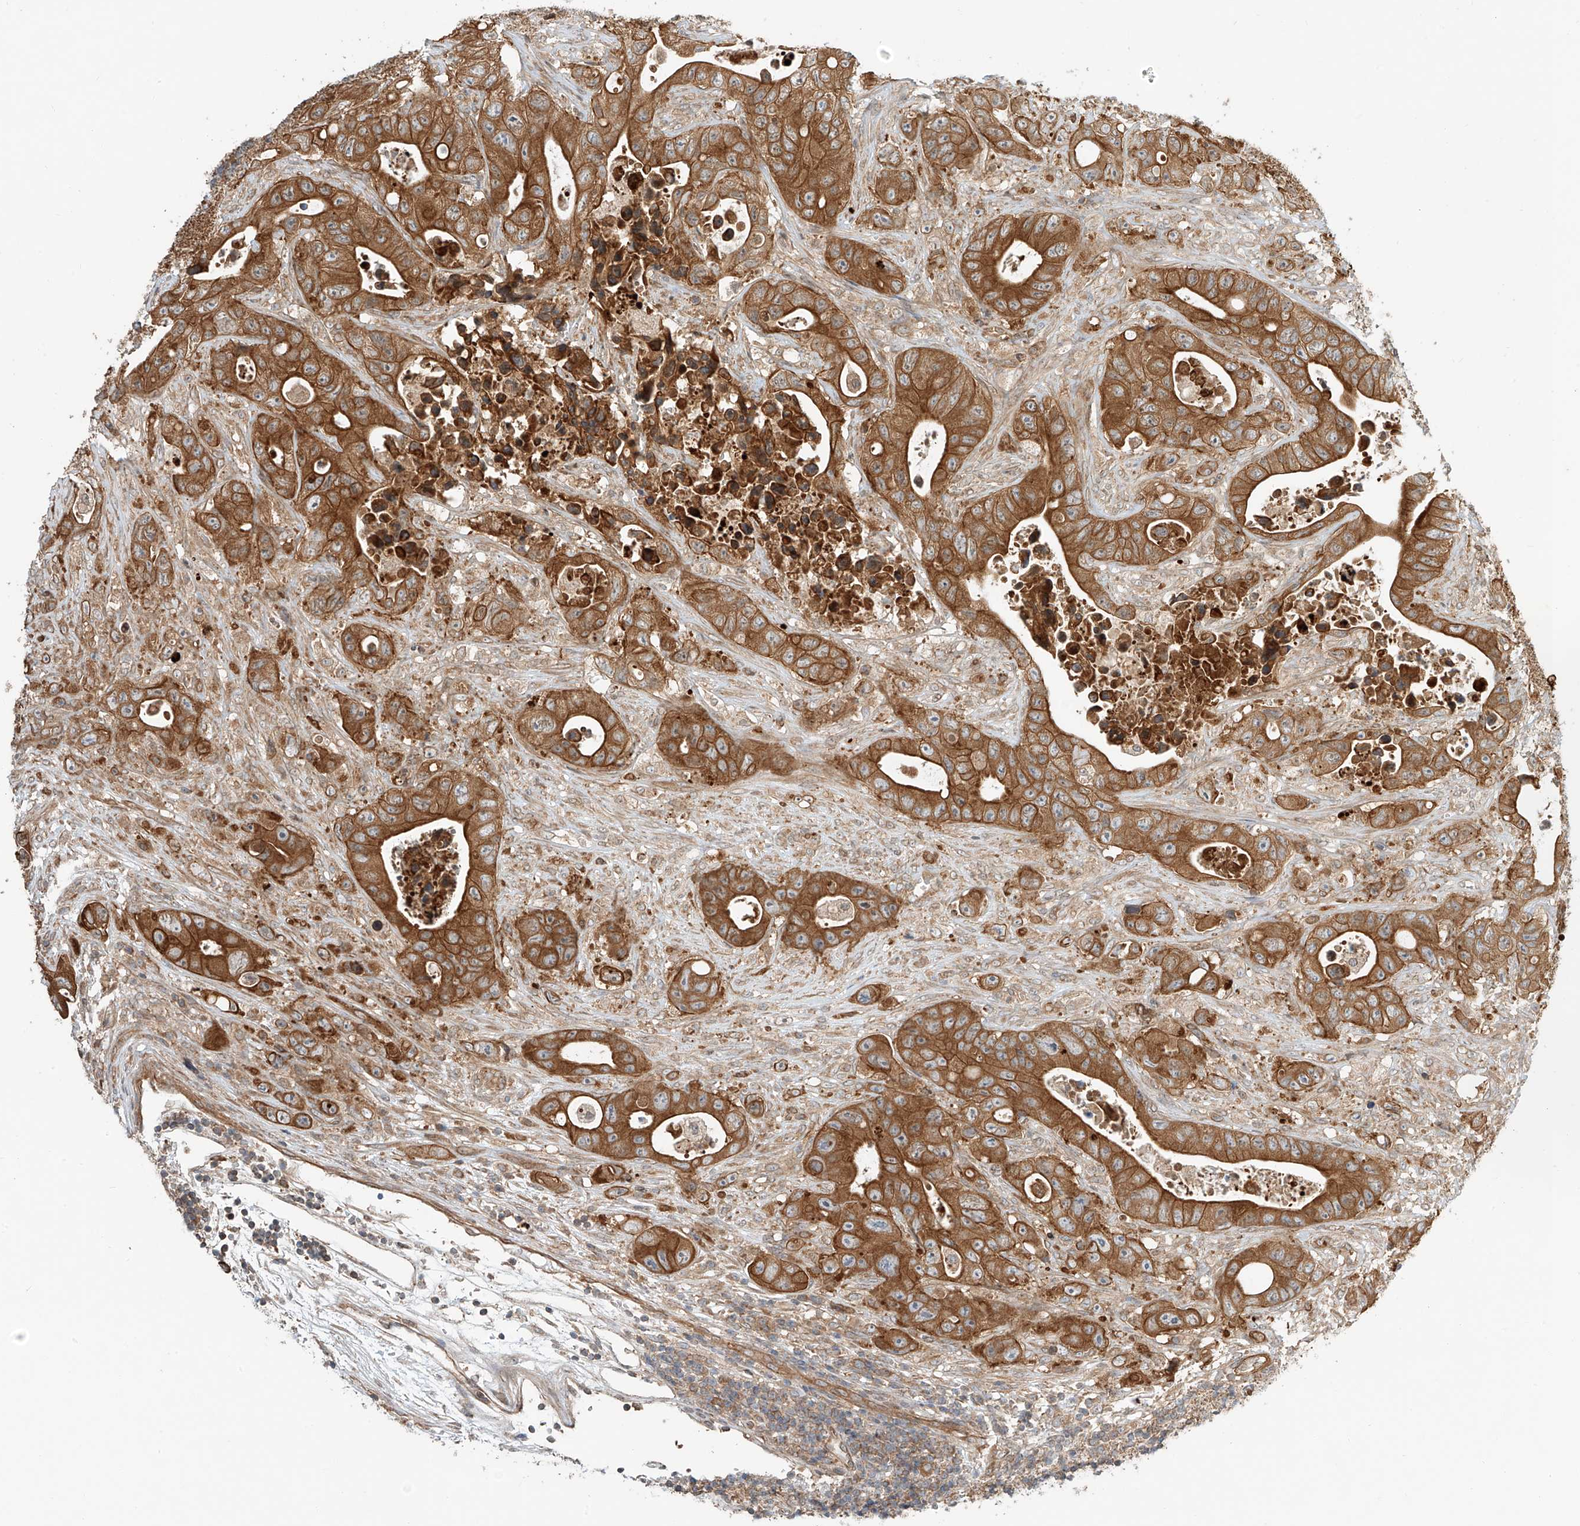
{"staining": {"intensity": "strong", "quantity": ">75%", "location": "cytoplasmic/membranous"}, "tissue": "colorectal cancer", "cell_type": "Tumor cells", "image_type": "cancer", "snomed": [{"axis": "morphology", "description": "Adenocarcinoma, NOS"}, {"axis": "topography", "description": "Colon"}], "caption": "Colorectal cancer stained for a protein (brown) shows strong cytoplasmic/membranous positive staining in approximately >75% of tumor cells.", "gene": "CEP162", "patient": {"sex": "female", "age": 46}}